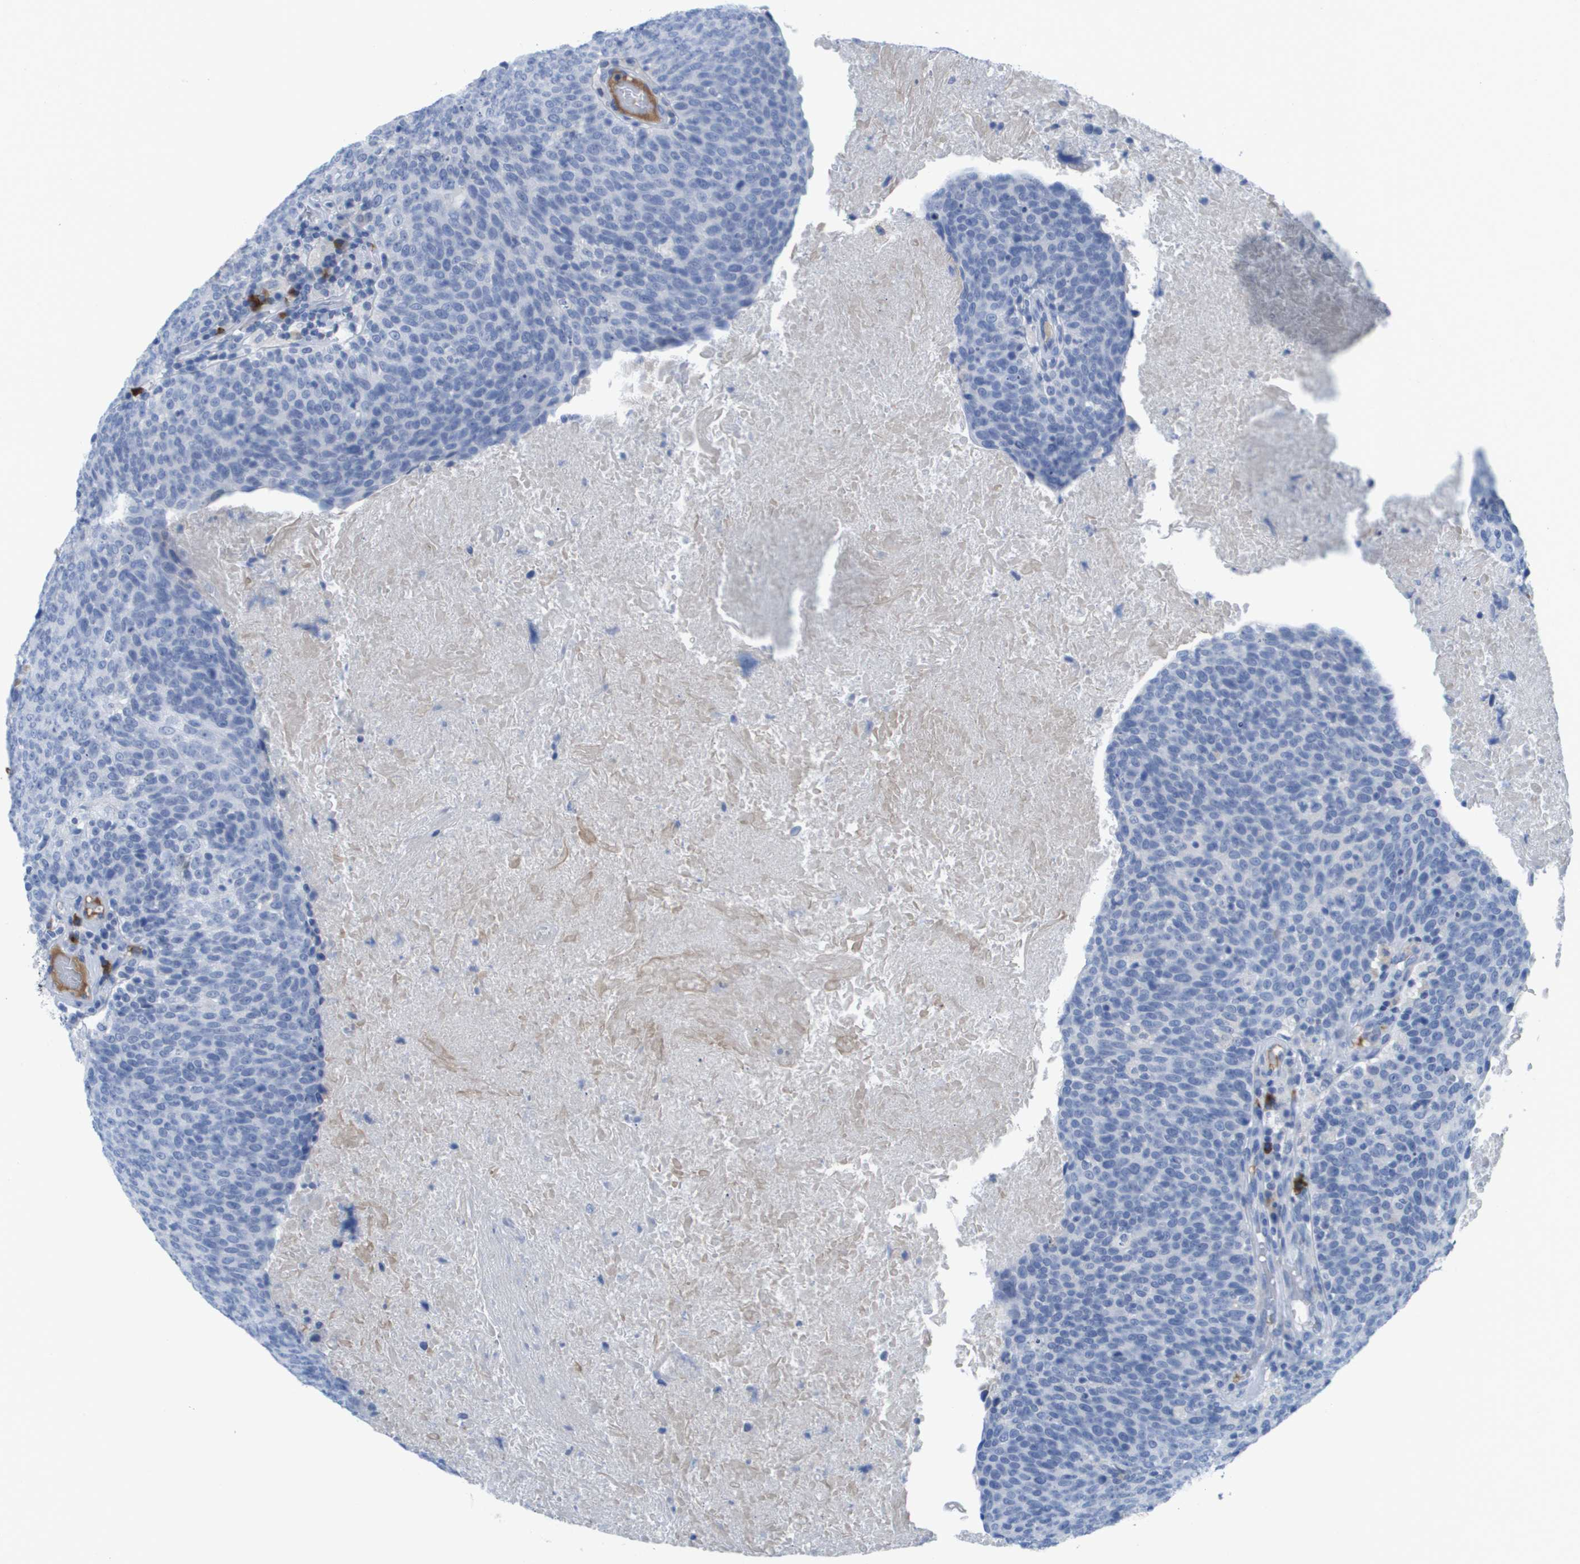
{"staining": {"intensity": "negative", "quantity": "none", "location": "none"}, "tissue": "head and neck cancer", "cell_type": "Tumor cells", "image_type": "cancer", "snomed": [{"axis": "morphology", "description": "Squamous cell carcinoma, NOS"}, {"axis": "morphology", "description": "Squamous cell carcinoma, metastatic, NOS"}, {"axis": "topography", "description": "Lymph node"}, {"axis": "topography", "description": "Head-Neck"}], "caption": "Tumor cells show no significant protein positivity in head and neck cancer (metastatic squamous cell carcinoma).", "gene": "GPR18", "patient": {"sex": "male", "age": 62}}